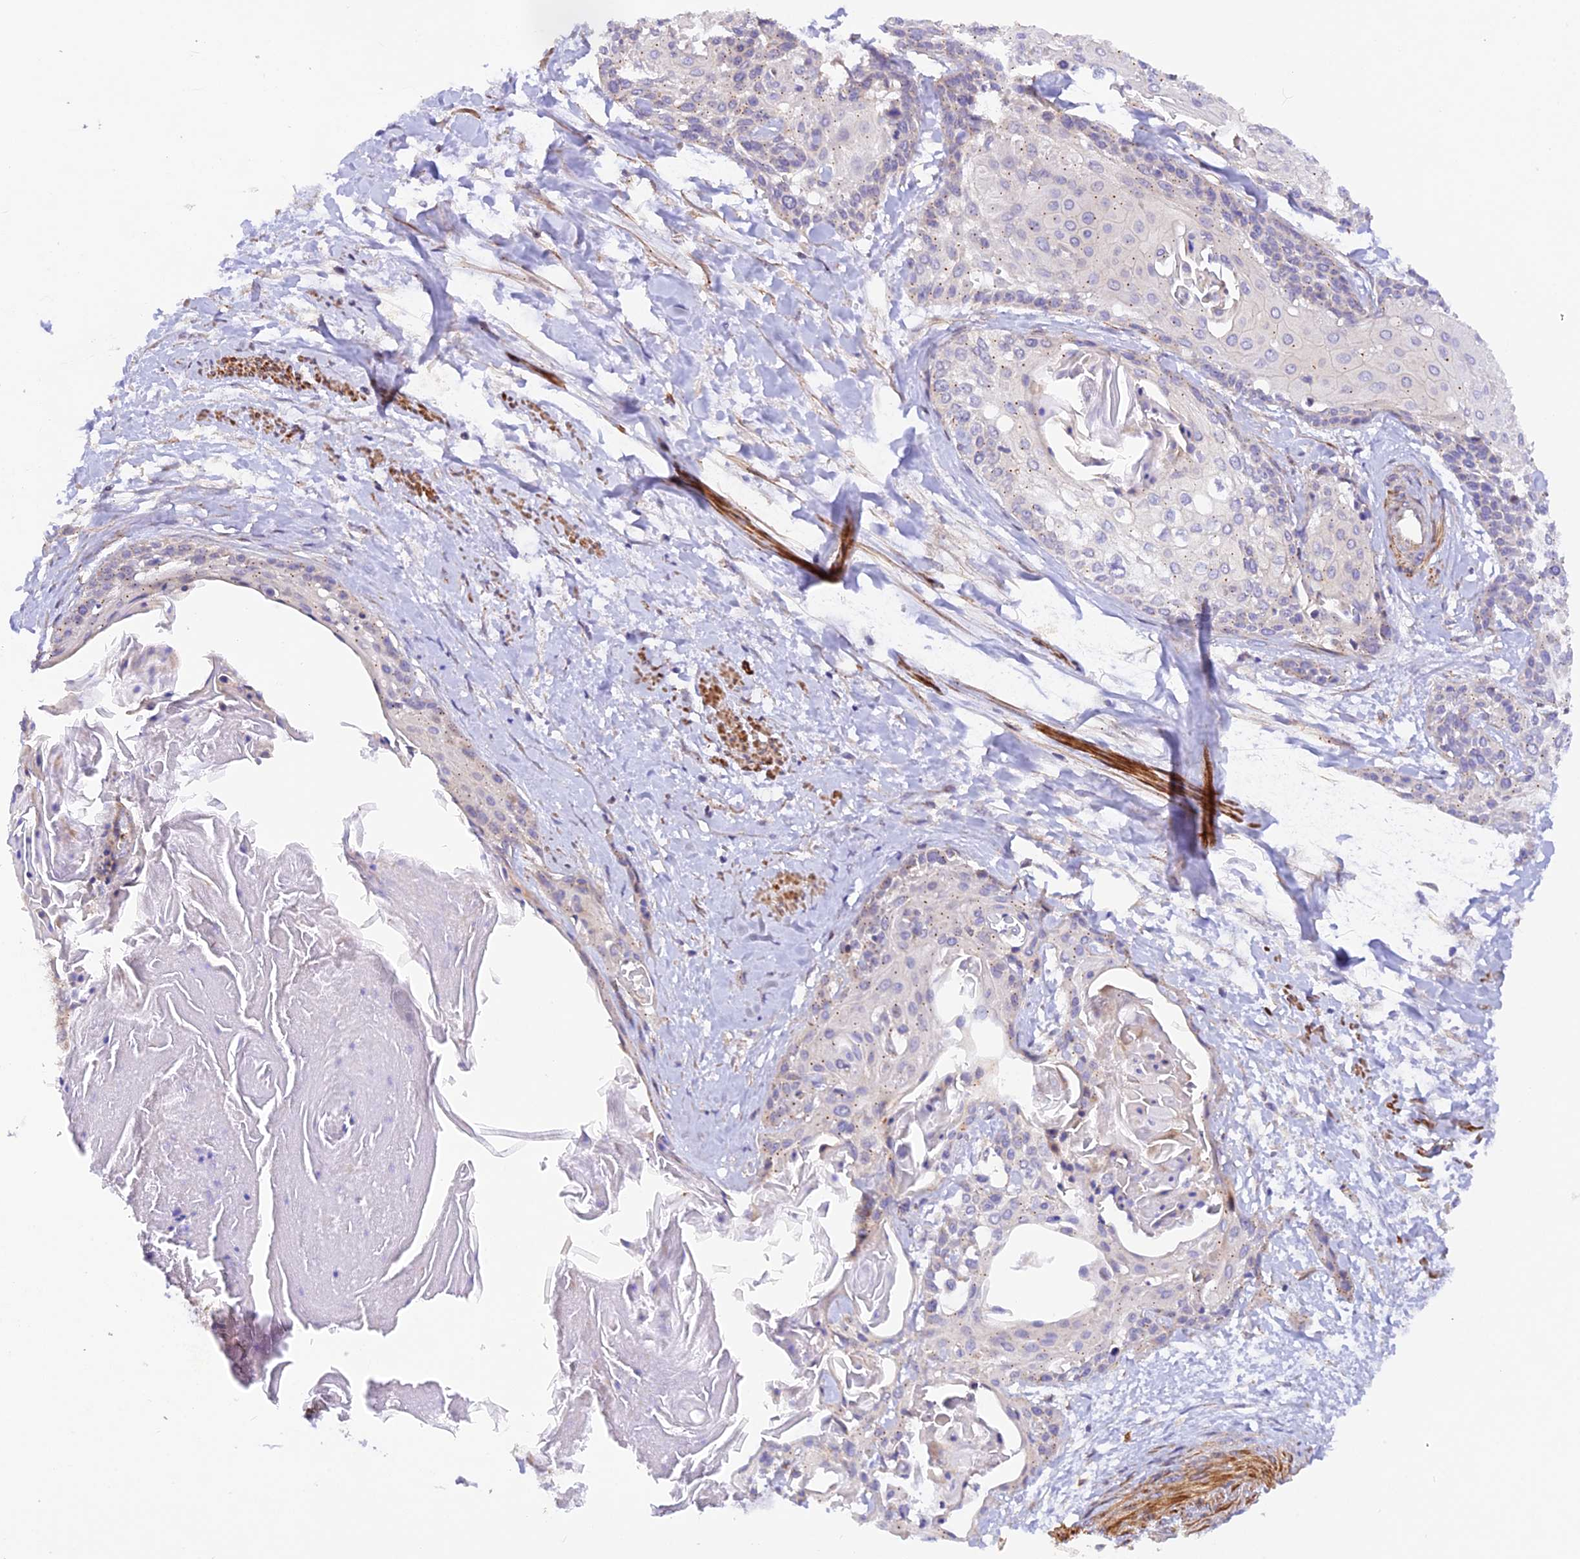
{"staining": {"intensity": "negative", "quantity": "none", "location": "none"}, "tissue": "cervical cancer", "cell_type": "Tumor cells", "image_type": "cancer", "snomed": [{"axis": "morphology", "description": "Squamous cell carcinoma, NOS"}, {"axis": "topography", "description": "Cervix"}], "caption": "An image of cervical cancer (squamous cell carcinoma) stained for a protein exhibits no brown staining in tumor cells. (Stains: DAB (3,3'-diaminobenzidine) immunohistochemistry with hematoxylin counter stain, Microscopy: brightfield microscopy at high magnification).", "gene": "WDFY4", "patient": {"sex": "female", "age": 57}}